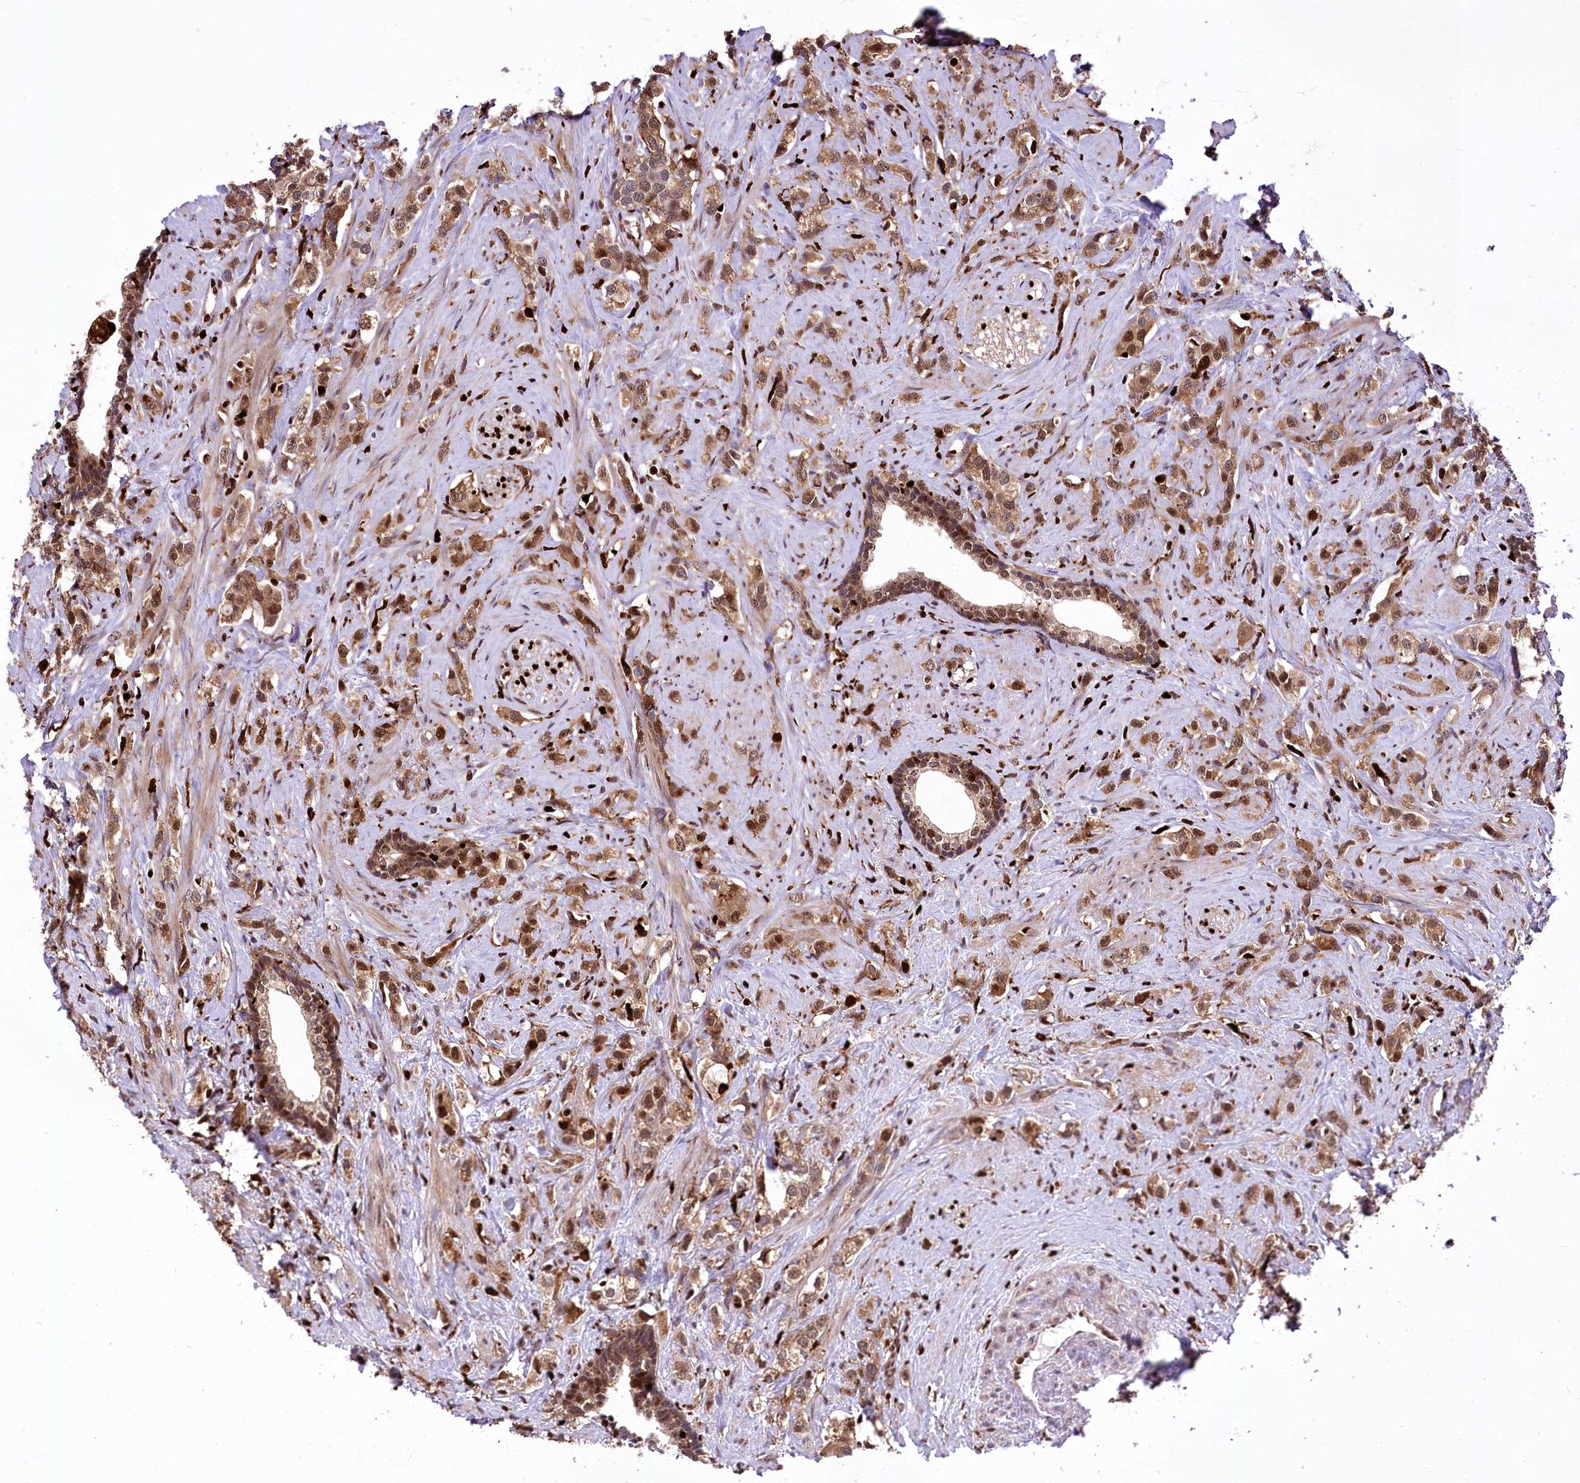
{"staining": {"intensity": "moderate", "quantity": ">75%", "location": "cytoplasmic/membranous,nuclear"}, "tissue": "prostate cancer", "cell_type": "Tumor cells", "image_type": "cancer", "snomed": [{"axis": "morphology", "description": "Adenocarcinoma, High grade"}, {"axis": "topography", "description": "Prostate"}], "caption": "A histopathology image of human prostate cancer (adenocarcinoma (high-grade)) stained for a protein displays moderate cytoplasmic/membranous and nuclear brown staining in tumor cells.", "gene": "FIGN", "patient": {"sex": "male", "age": 63}}